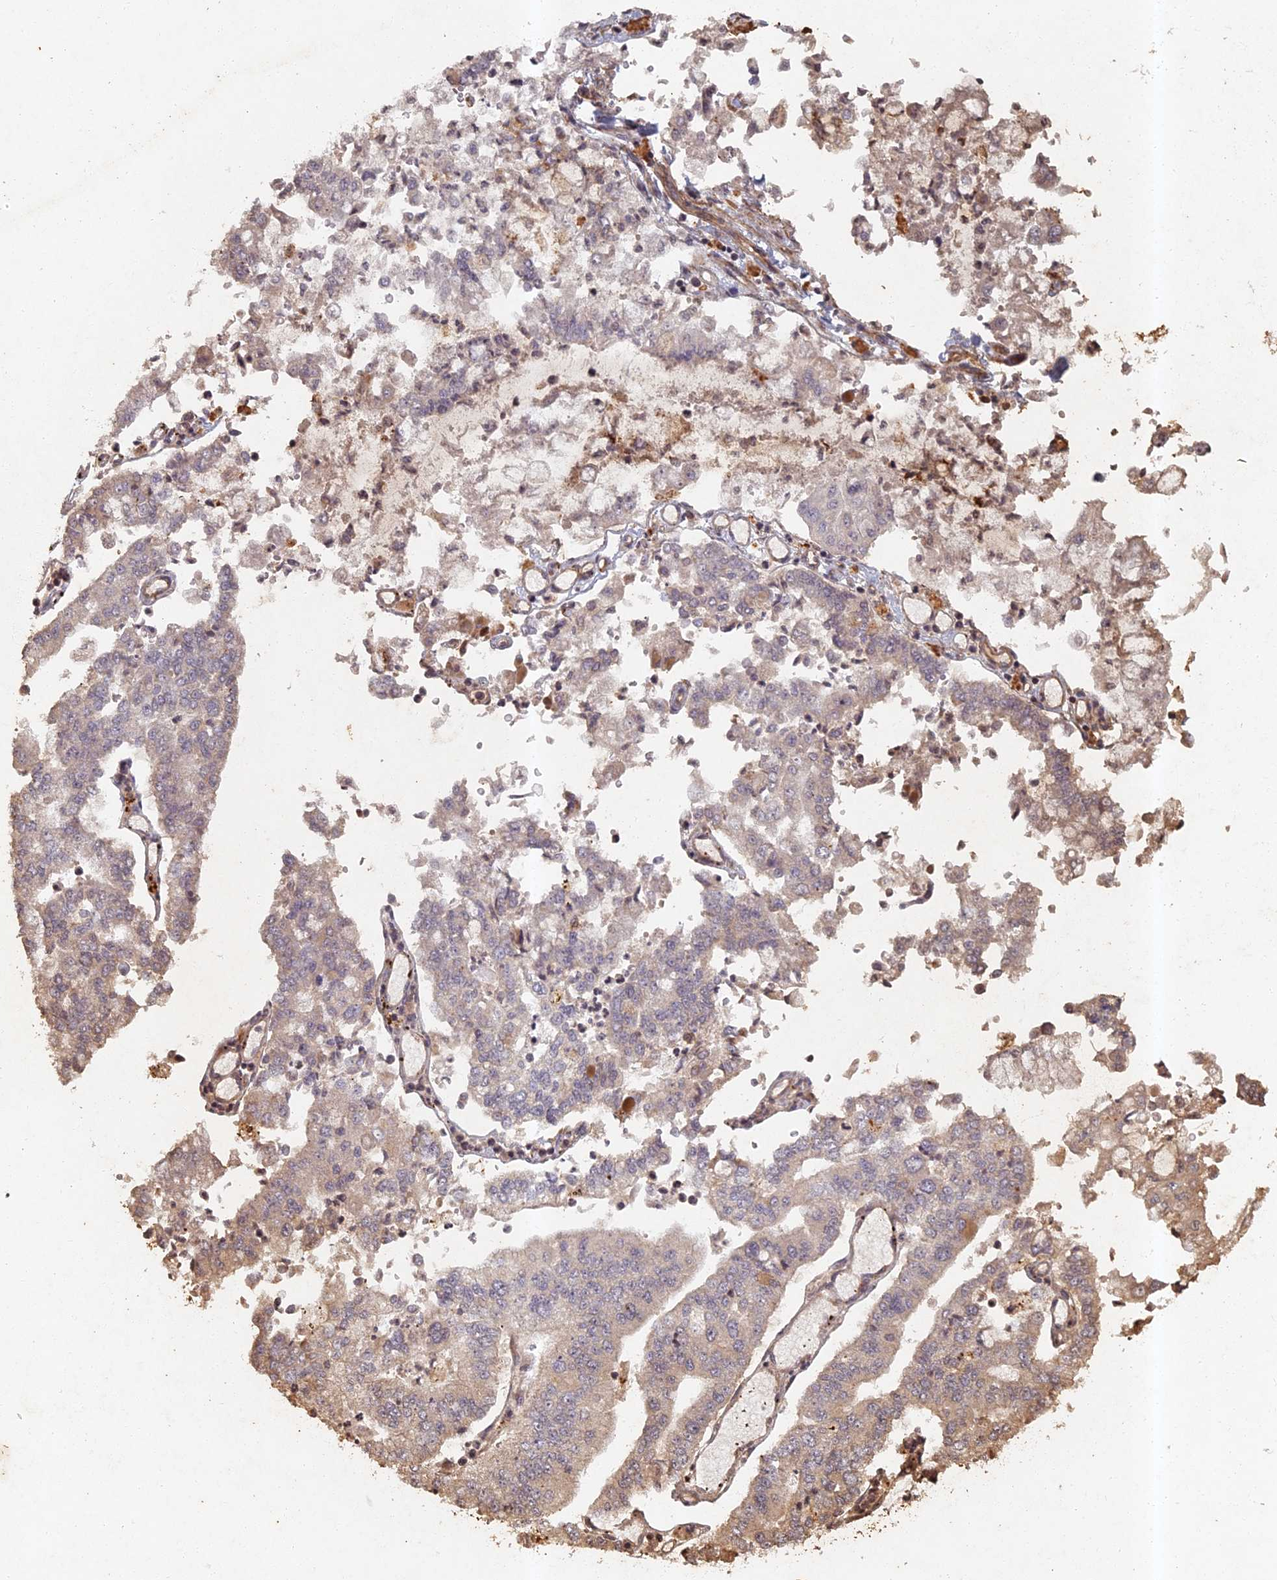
{"staining": {"intensity": "negative", "quantity": "none", "location": "none"}, "tissue": "stomach cancer", "cell_type": "Tumor cells", "image_type": "cancer", "snomed": [{"axis": "morphology", "description": "Adenocarcinoma, NOS"}, {"axis": "topography", "description": "Stomach"}], "caption": "Protein analysis of adenocarcinoma (stomach) shows no significant positivity in tumor cells.", "gene": "ABCB10", "patient": {"sex": "male", "age": 76}}